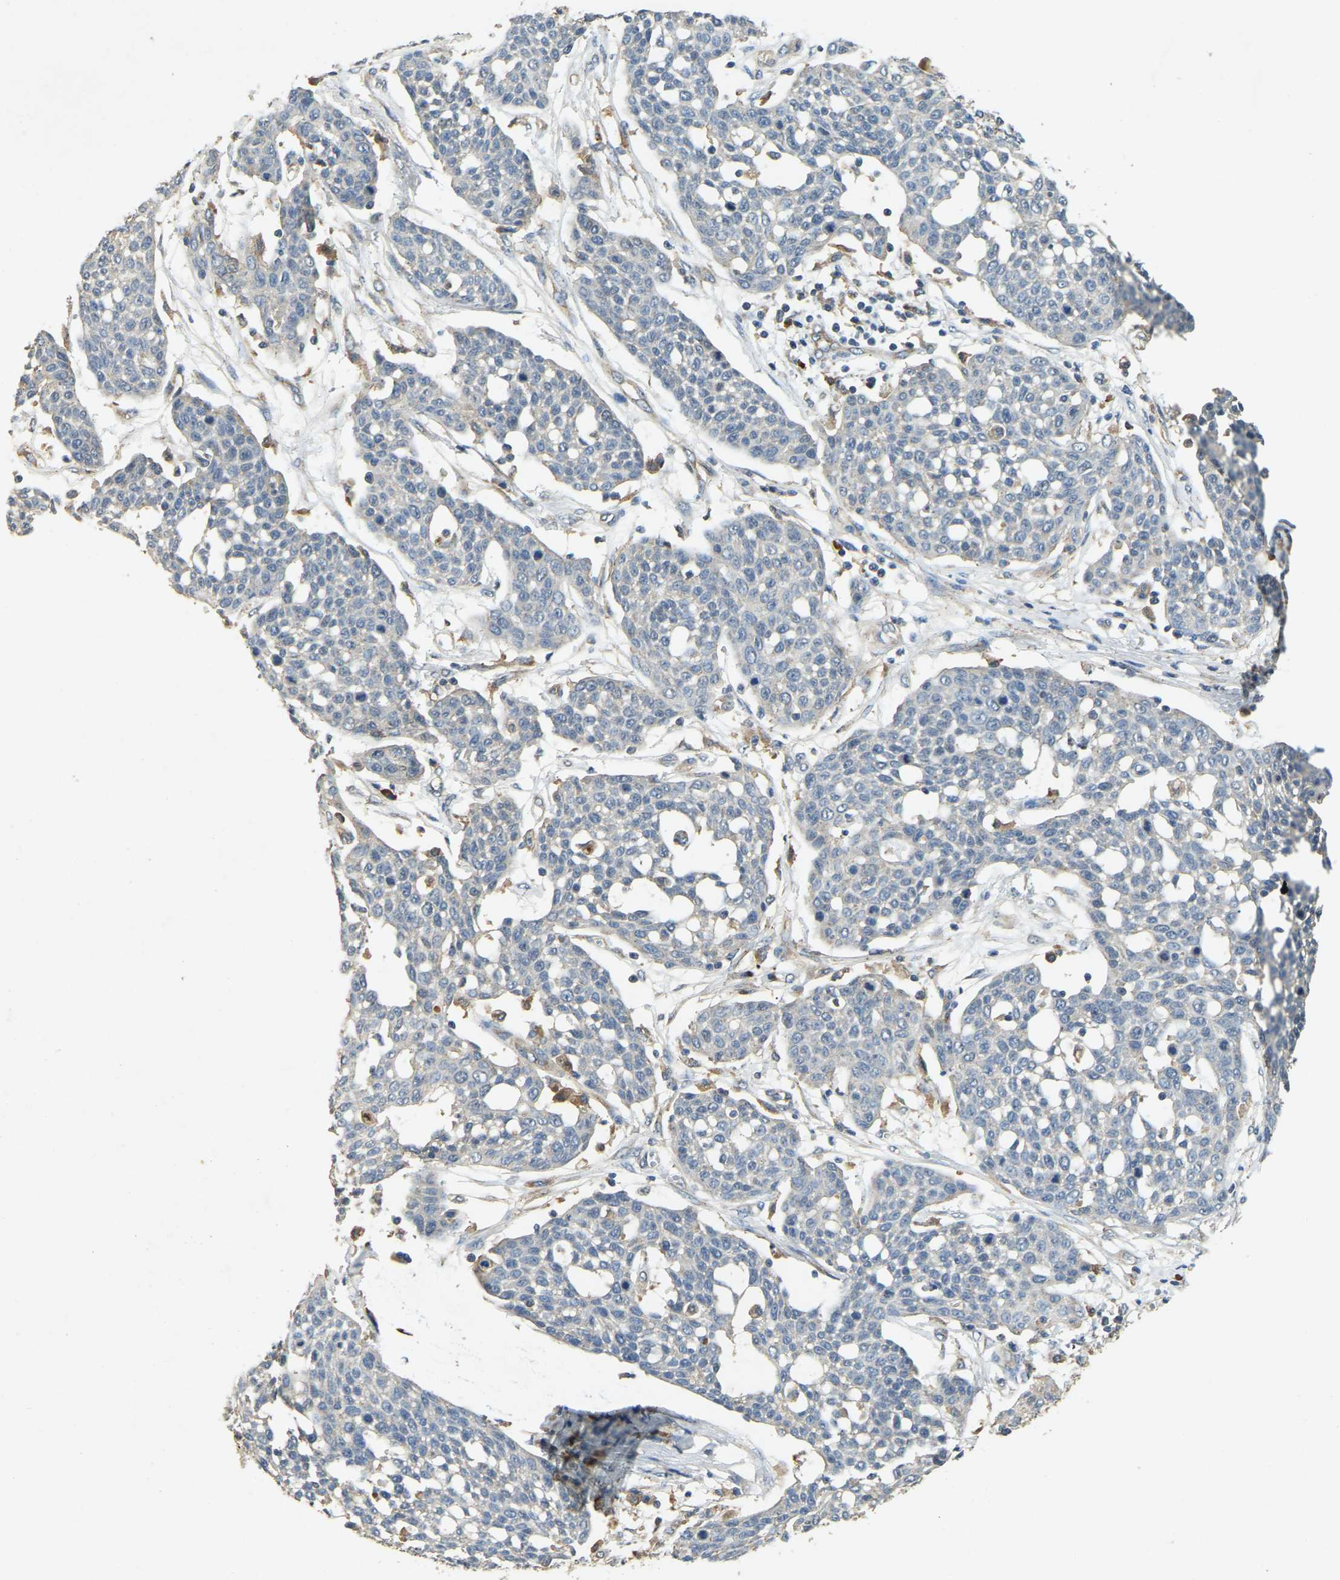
{"staining": {"intensity": "negative", "quantity": "none", "location": "none"}, "tissue": "cervical cancer", "cell_type": "Tumor cells", "image_type": "cancer", "snomed": [{"axis": "morphology", "description": "Squamous cell carcinoma, NOS"}, {"axis": "topography", "description": "Cervix"}], "caption": "High magnification brightfield microscopy of cervical squamous cell carcinoma stained with DAB (brown) and counterstained with hematoxylin (blue): tumor cells show no significant staining.", "gene": "CFLAR", "patient": {"sex": "female", "age": 34}}